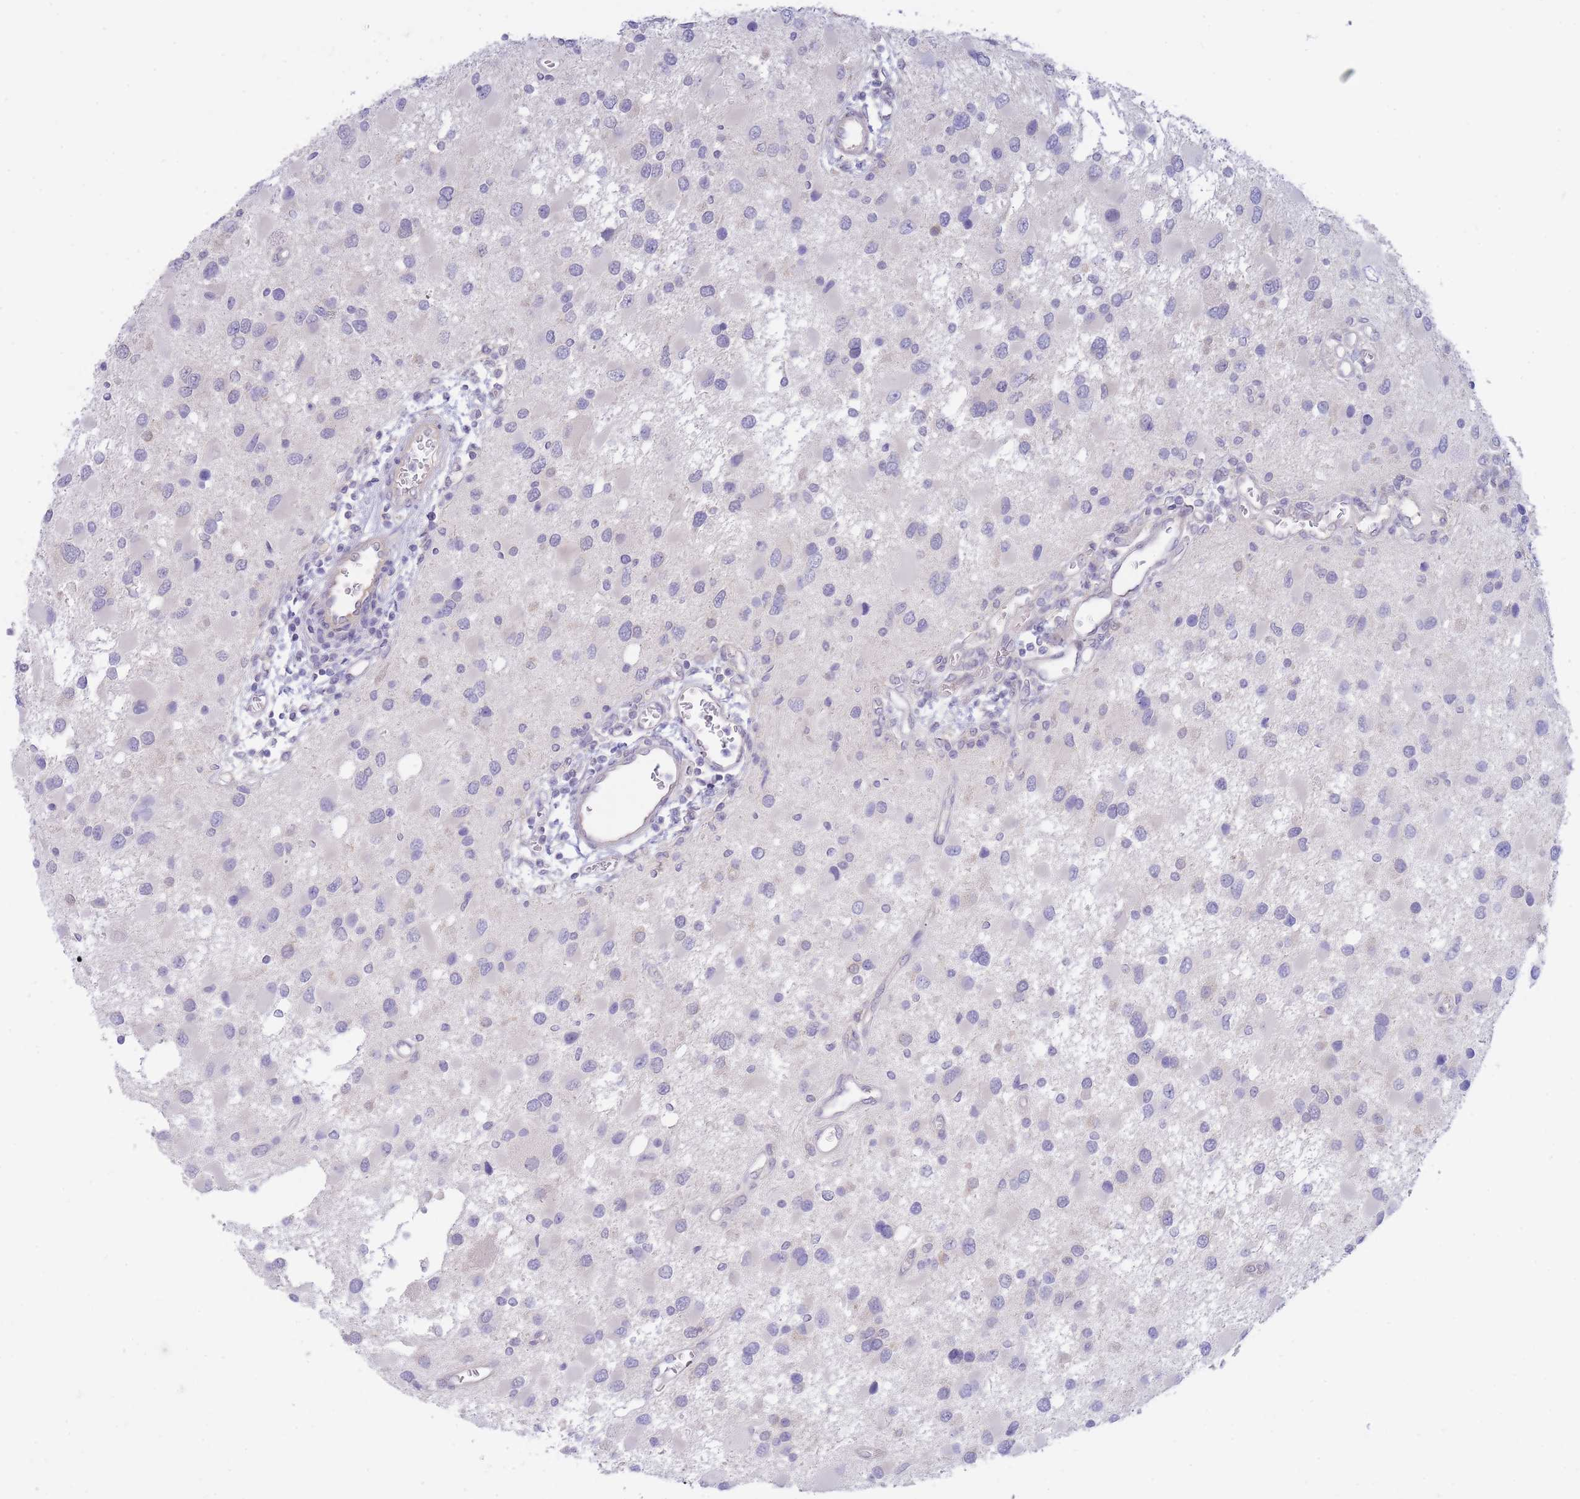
{"staining": {"intensity": "negative", "quantity": "none", "location": "none"}, "tissue": "glioma", "cell_type": "Tumor cells", "image_type": "cancer", "snomed": [{"axis": "morphology", "description": "Glioma, malignant, High grade"}, {"axis": "topography", "description": "Brain"}], "caption": "Protein analysis of glioma reveals no significant positivity in tumor cells. The staining is performed using DAB (3,3'-diaminobenzidine) brown chromogen with nuclei counter-stained in using hematoxylin.", "gene": "SUGT1", "patient": {"sex": "male", "age": 53}}